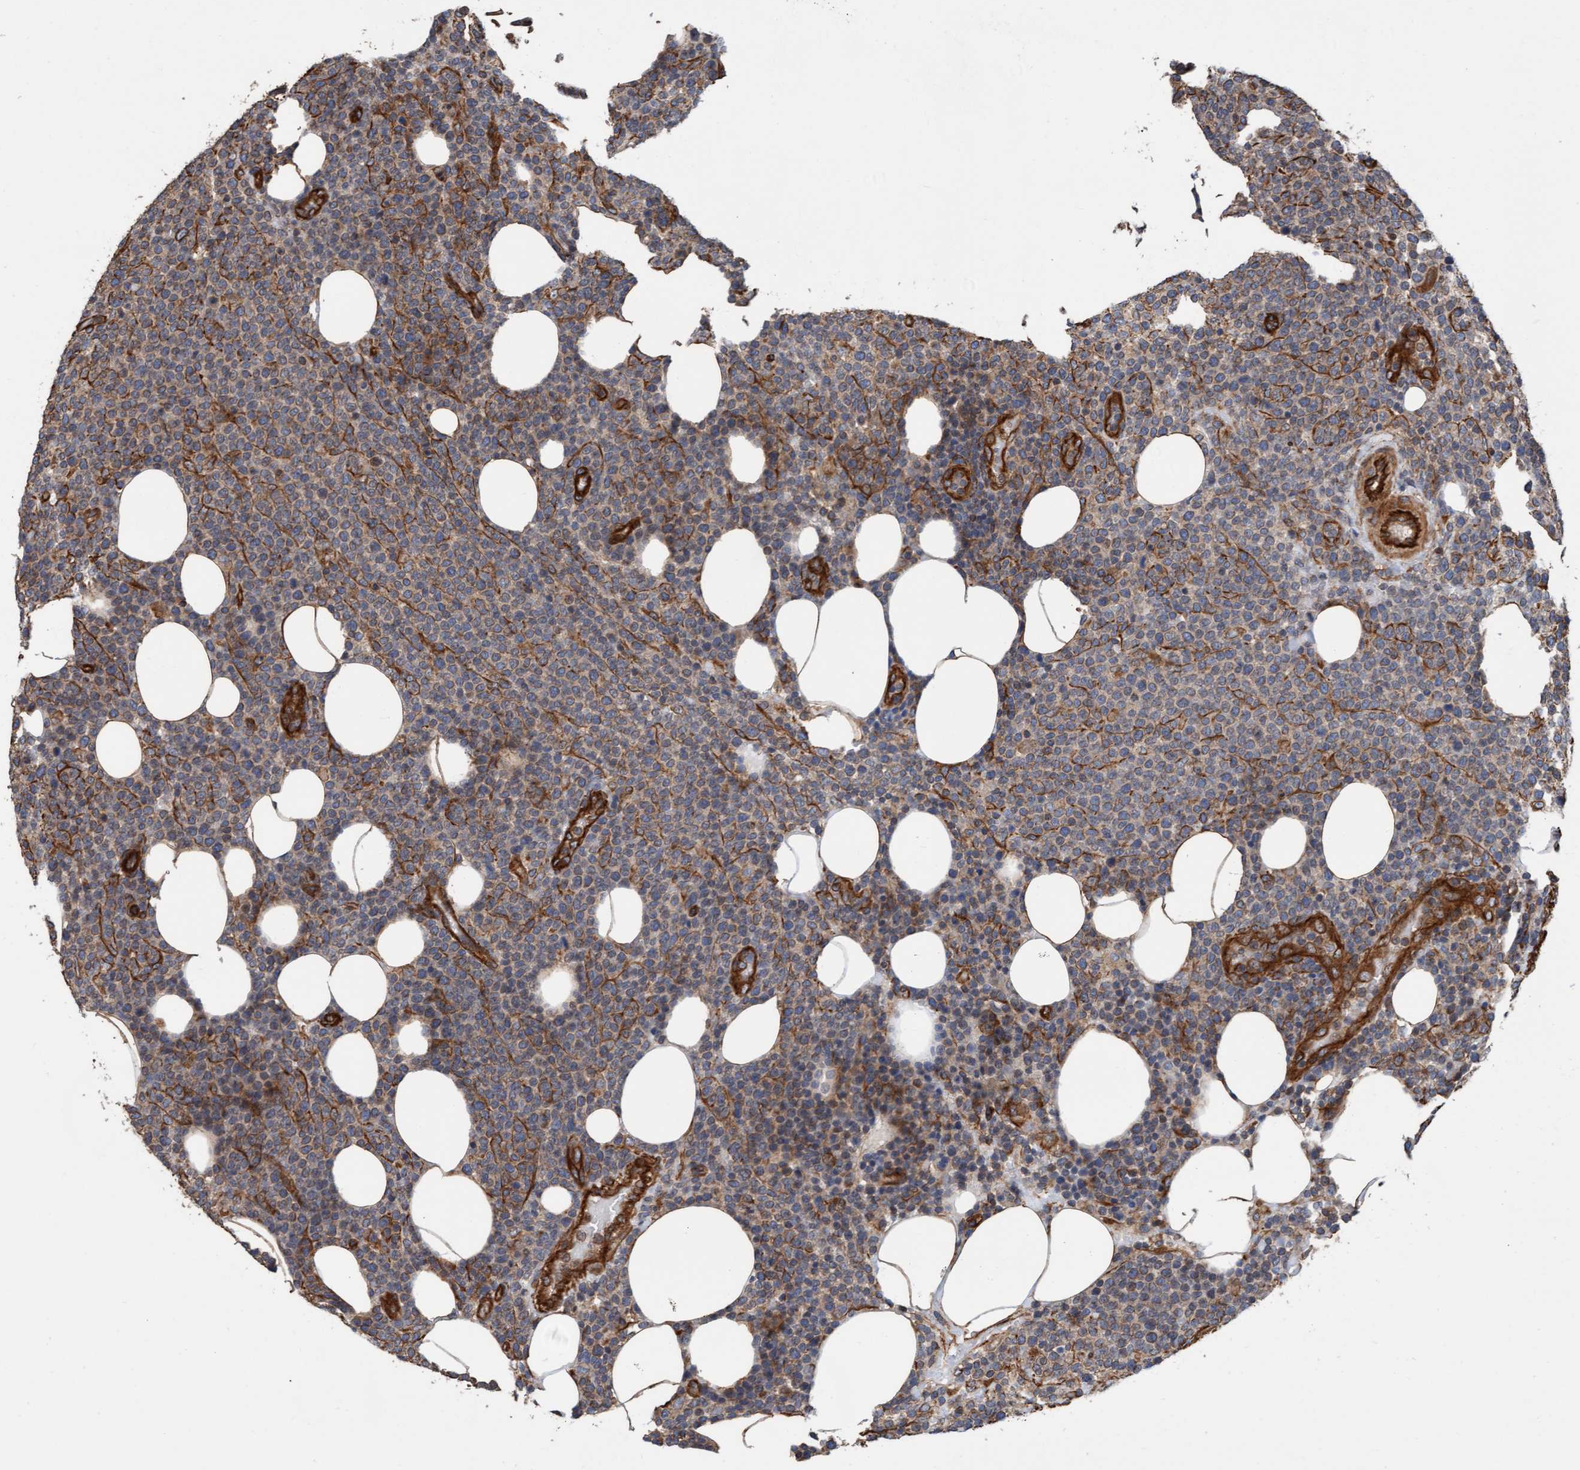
{"staining": {"intensity": "weak", "quantity": ">75%", "location": "cytoplasmic/membranous"}, "tissue": "lymphoma", "cell_type": "Tumor cells", "image_type": "cancer", "snomed": [{"axis": "morphology", "description": "Malignant lymphoma, non-Hodgkin's type, High grade"}, {"axis": "topography", "description": "Lymph node"}], "caption": "This image shows immunohistochemistry staining of human malignant lymphoma, non-Hodgkin's type (high-grade), with low weak cytoplasmic/membranous positivity in approximately >75% of tumor cells.", "gene": "STXBP4", "patient": {"sex": "male", "age": 61}}